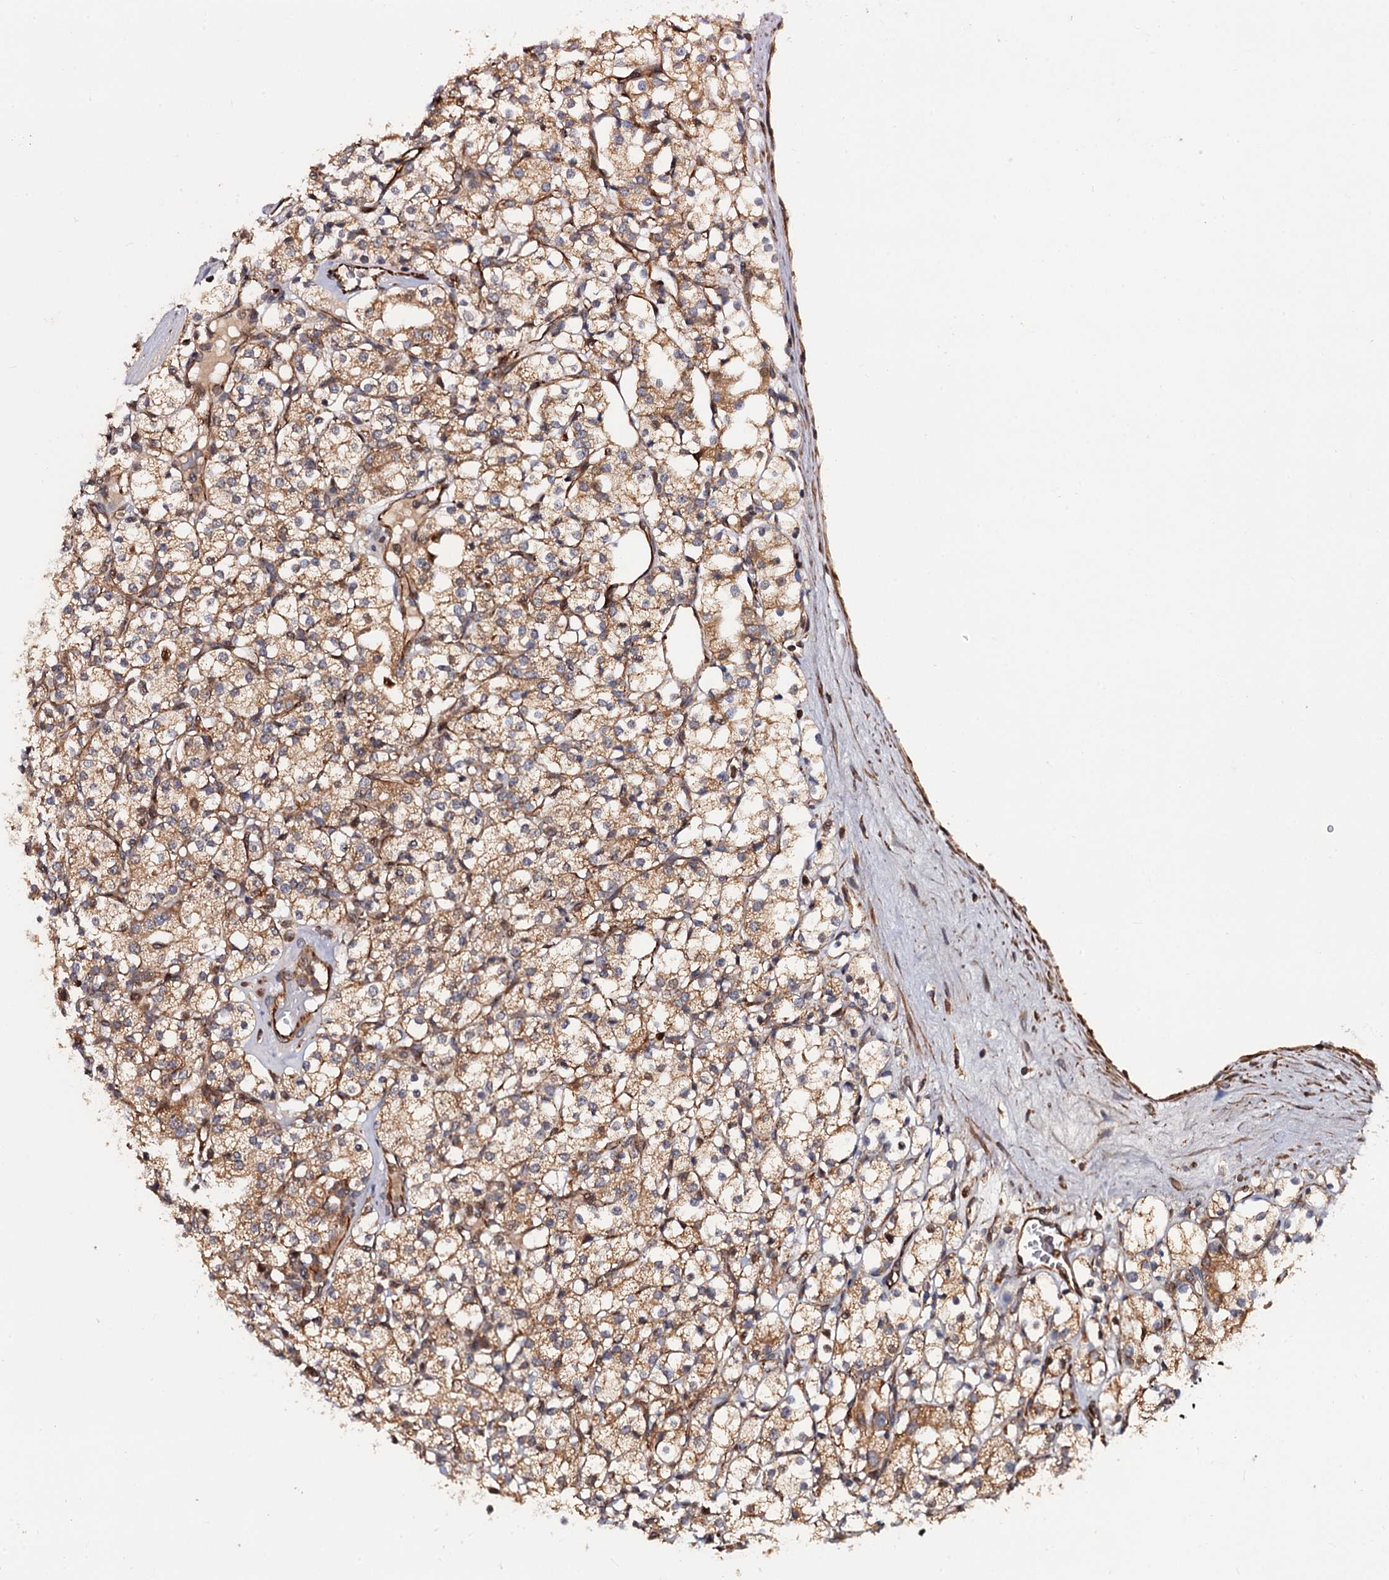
{"staining": {"intensity": "moderate", "quantity": ">75%", "location": "cytoplasmic/membranous"}, "tissue": "renal cancer", "cell_type": "Tumor cells", "image_type": "cancer", "snomed": [{"axis": "morphology", "description": "Adenocarcinoma, NOS"}, {"axis": "topography", "description": "Kidney"}], "caption": "IHC (DAB (3,3'-diaminobenzidine)) staining of renal adenocarcinoma shows moderate cytoplasmic/membranous protein positivity in about >75% of tumor cells. The staining is performed using DAB (3,3'-diaminobenzidine) brown chromogen to label protein expression. The nuclei are counter-stained blue using hematoxylin.", "gene": "FSIP1", "patient": {"sex": "male", "age": 77}}